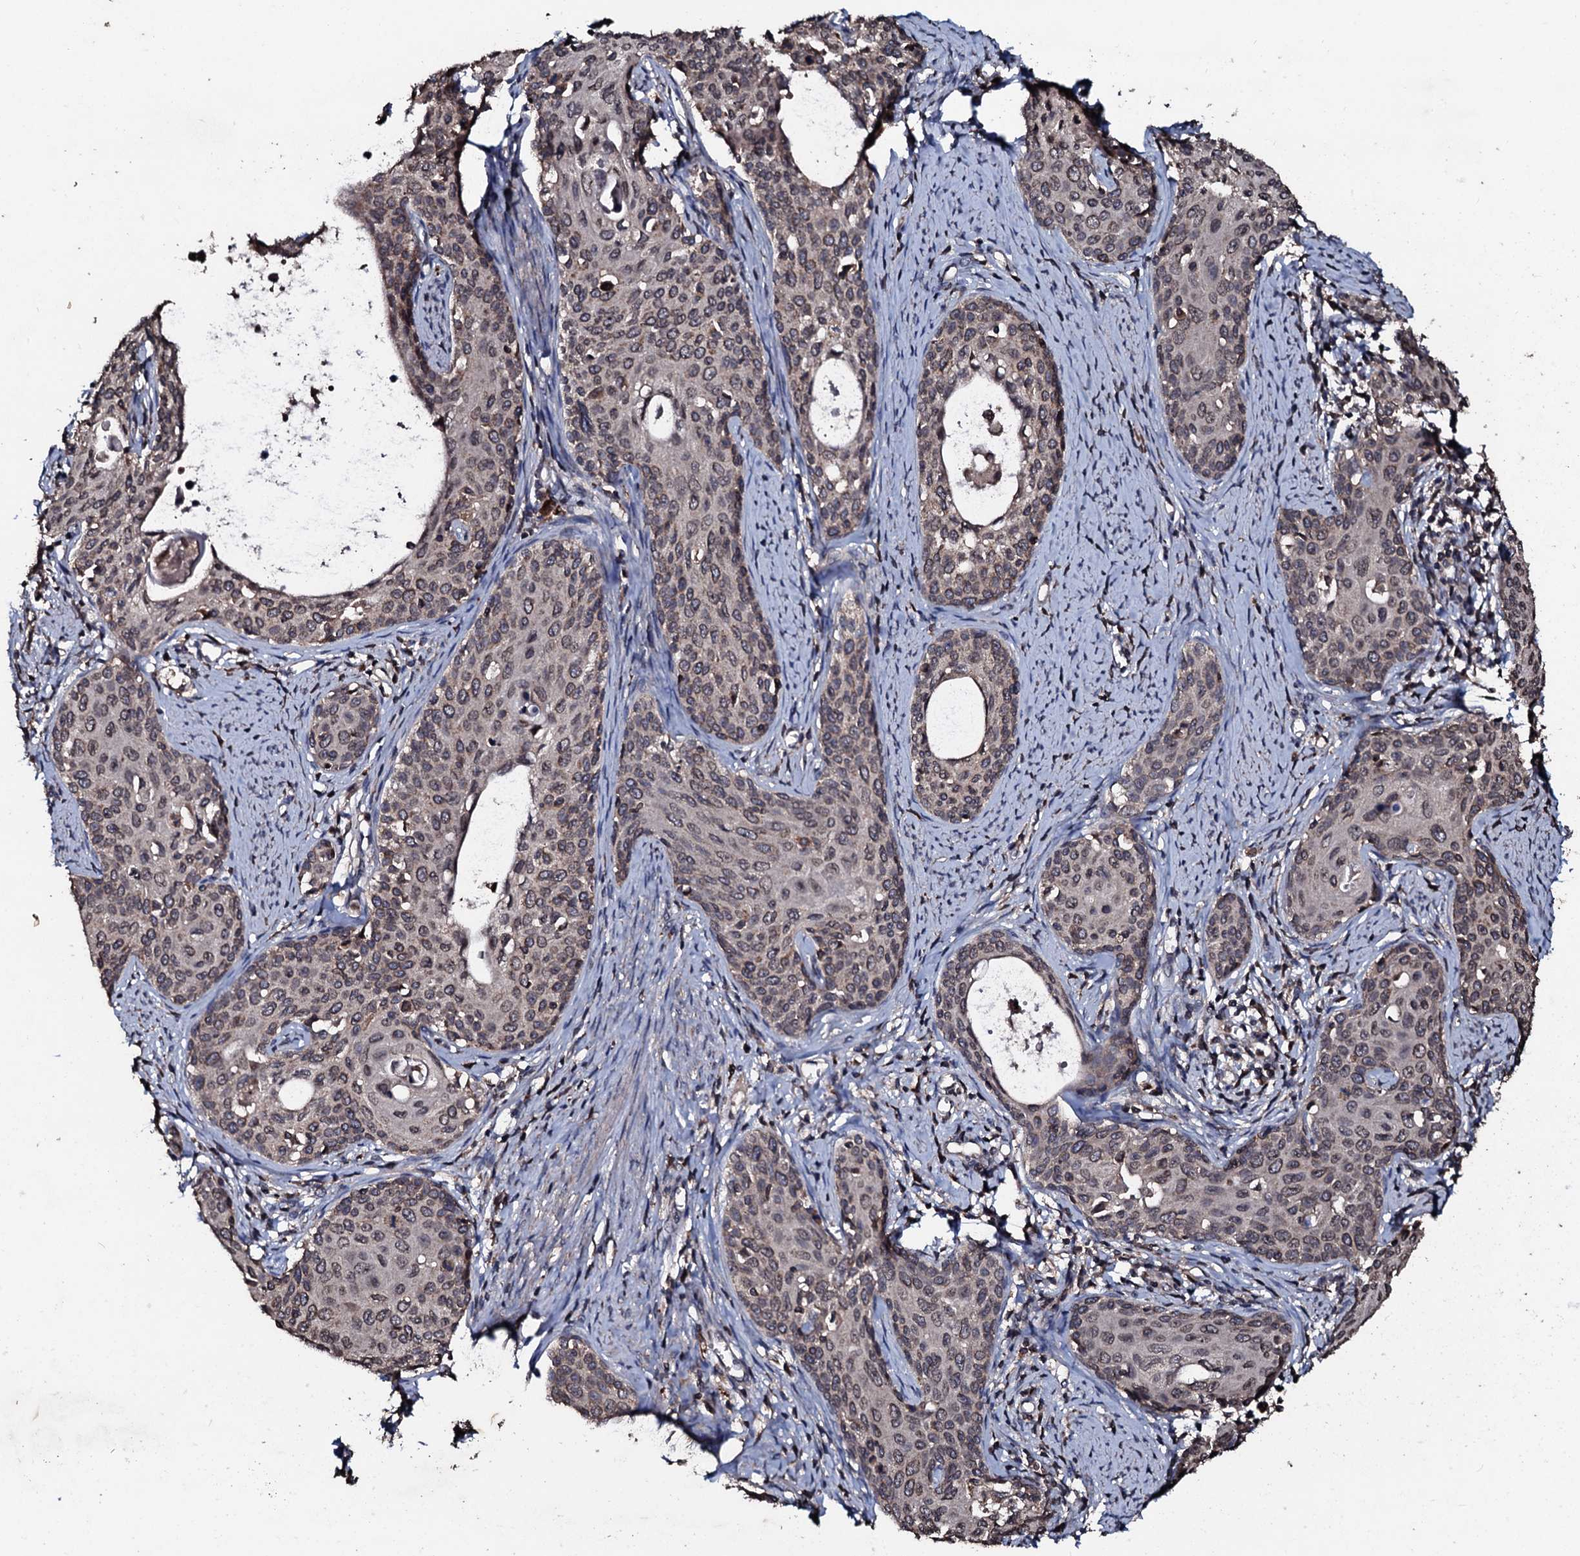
{"staining": {"intensity": "moderate", "quantity": ">75%", "location": "cytoplasmic/membranous,nuclear"}, "tissue": "cervical cancer", "cell_type": "Tumor cells", "image_type": "cancer", "snomed": [{"axis": "morphology", "description": "Squamous cell carcinoma, NOS"}, {"axis": "topography", "description": "Cervix"}], "caption": "Cervical cancer stained for a protein demonstrates moderate cytoplasmic/membranous and nuclear positivity in tumor cells.", "gene": "SDHAF2", "patient": {"sex": "female", "age": 52}}